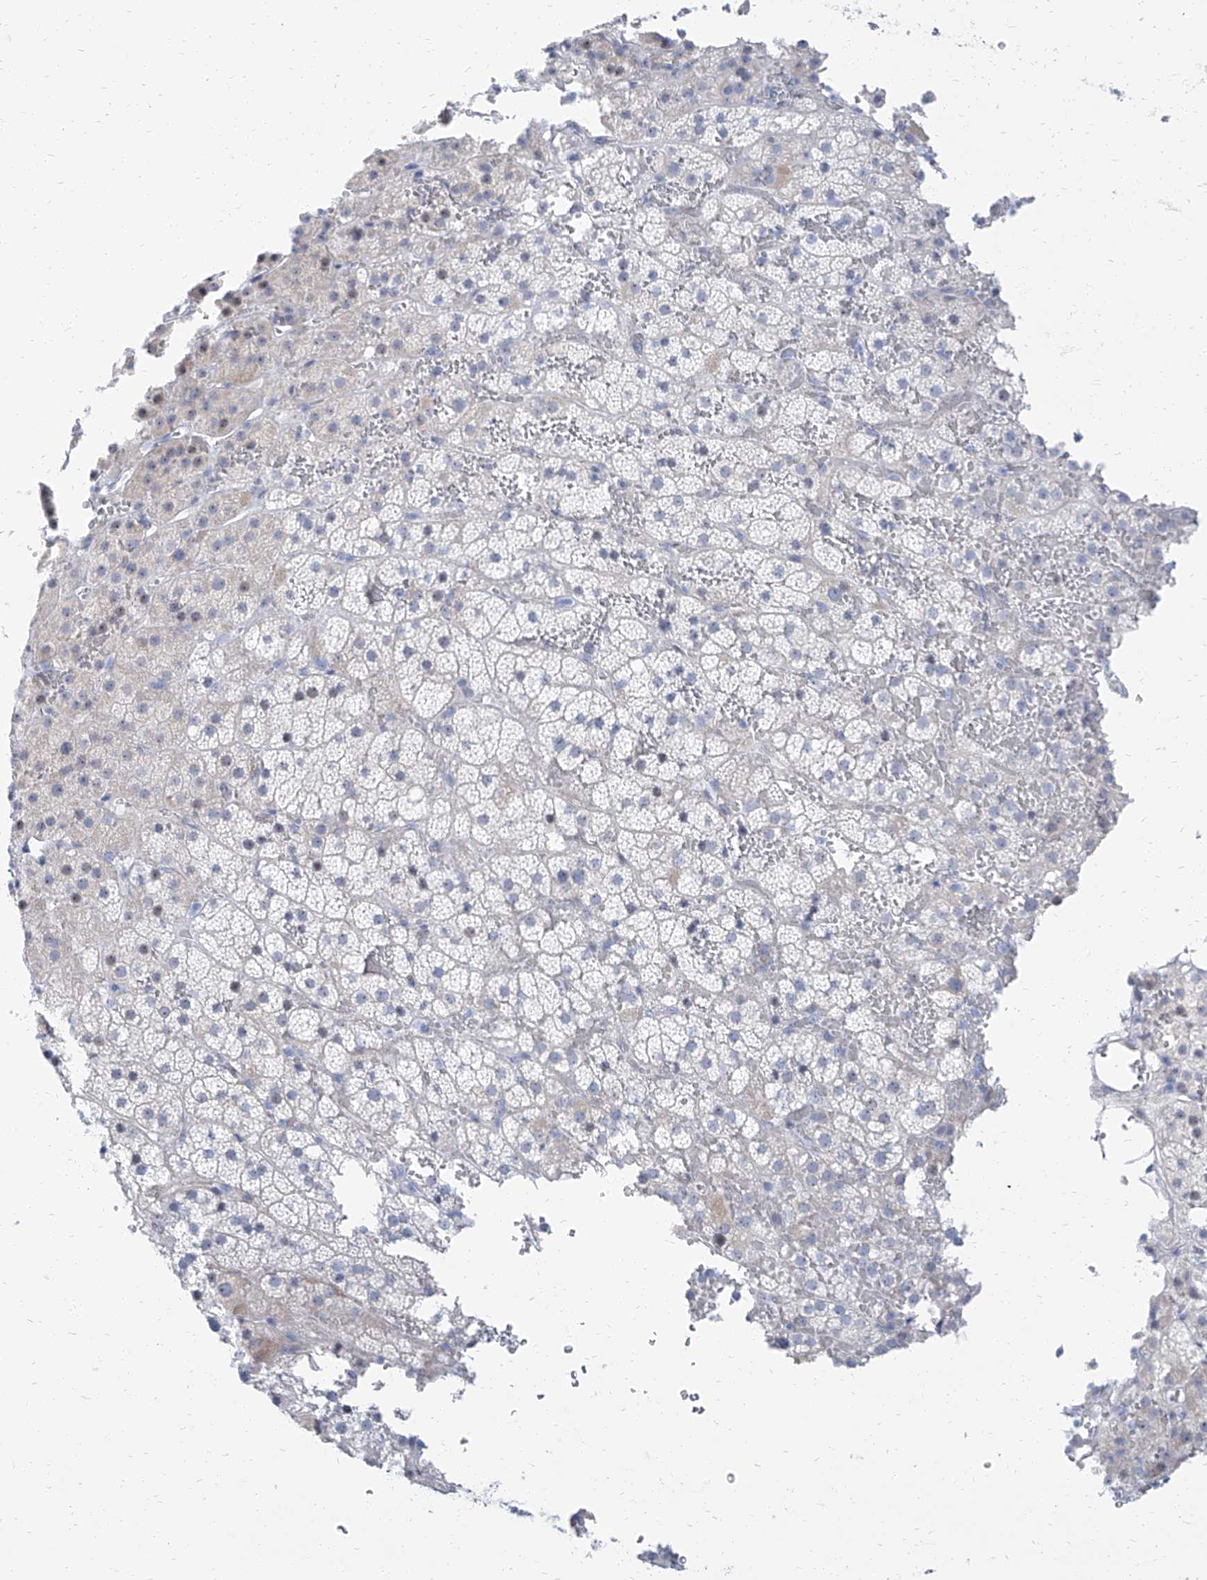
{"staining": {"intensity": "negative", "quantity": "none", "location": "none"}, "tissue": "adrenal gland", "cell_type": "Glandular cells", "image_type": "normal", "snomed": [{"axis": "morphology", "description": "Normal tissue, NOS"}, {"axis": "topography", "description": "Adrenal gland"}], "caption": "Image shows no protein positivity in glandular cells of normal adrenal gland. Brightfield microscopy of IHC stained with DAB (3,3'-diaminobenzidine) (brown) and hematoxylin (blue), captured at high magnification.", "gene": "TXLNB", "patient": {"sex": "female", "age": 59}}